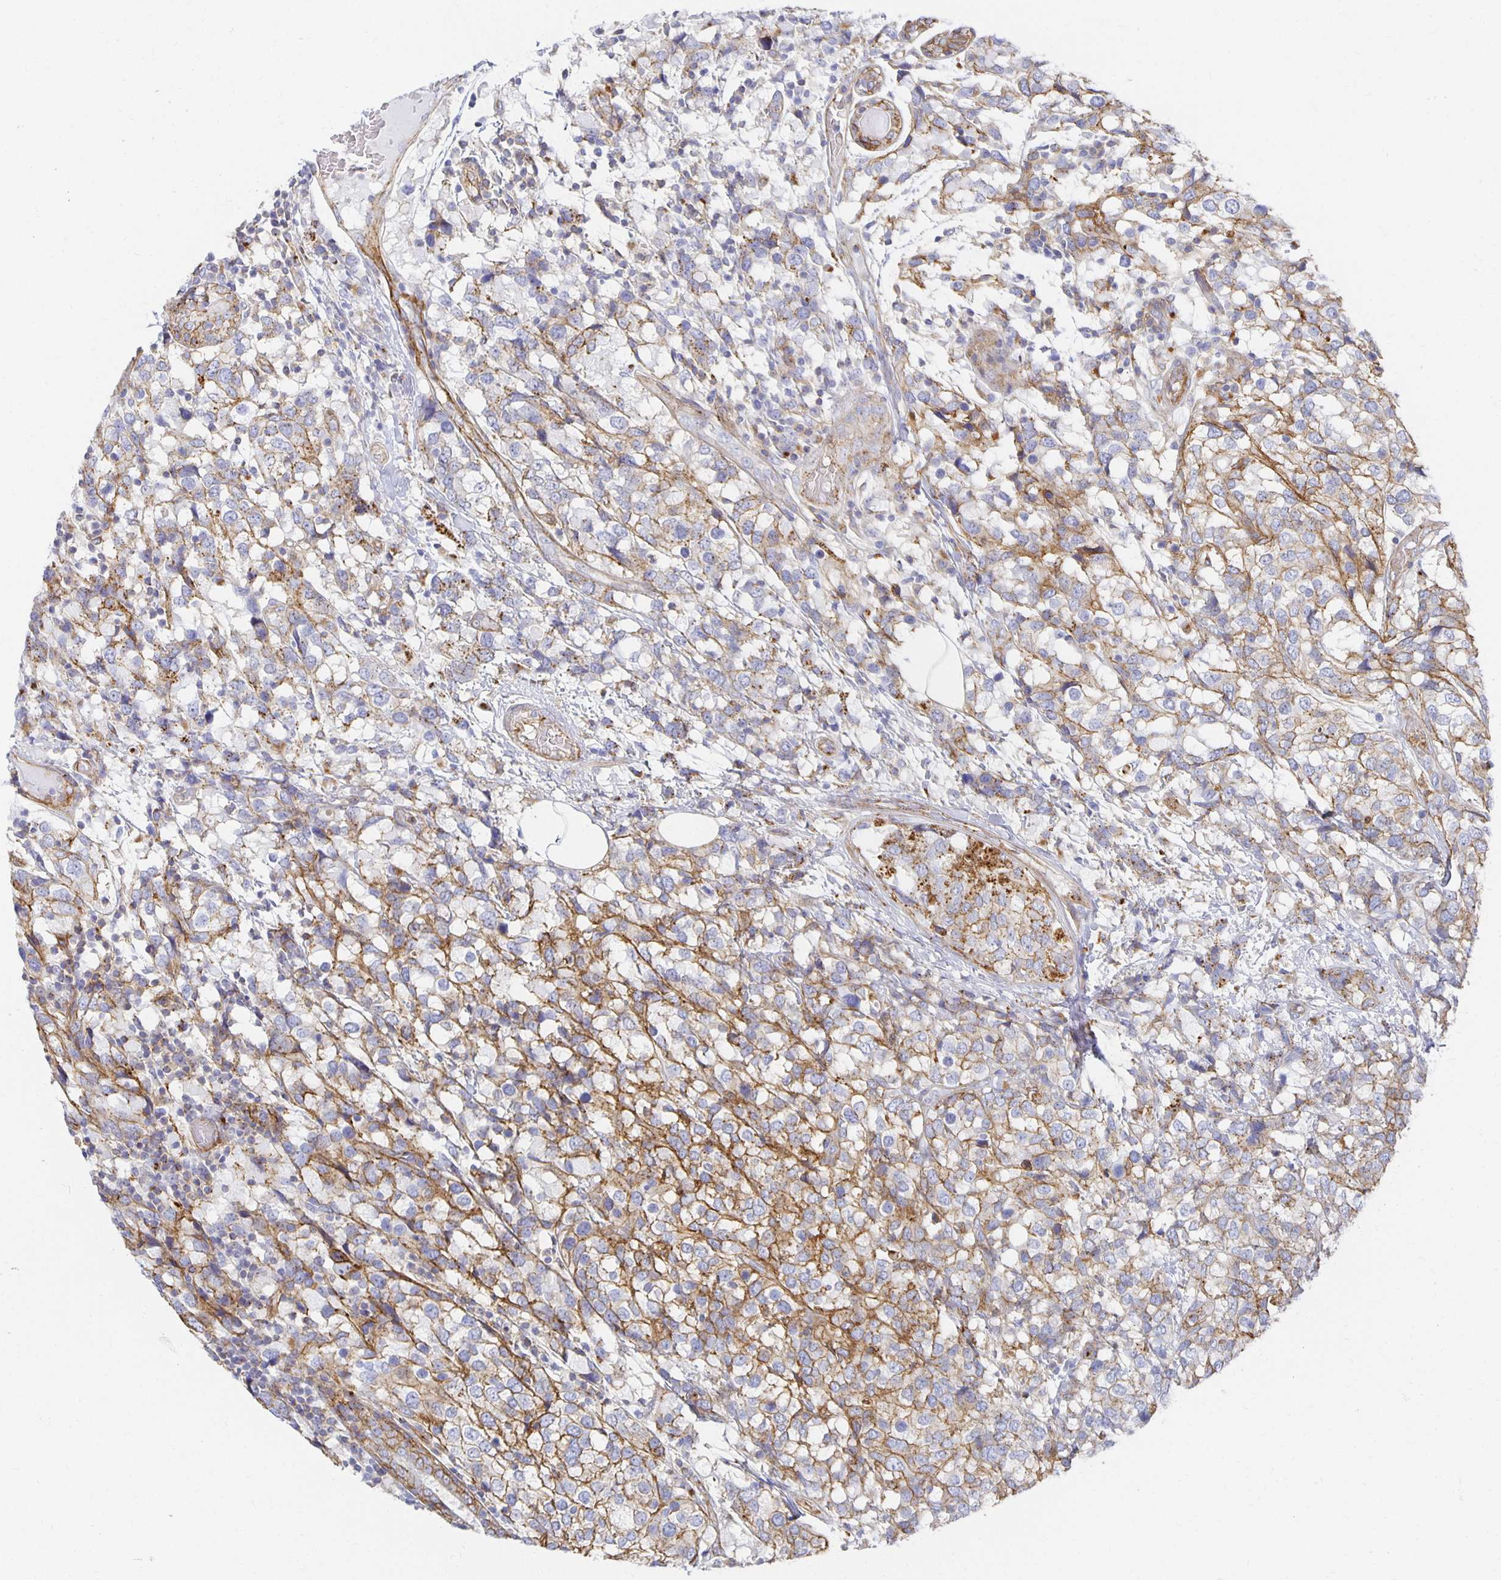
{"staining": {"intensity": "moderate", "quantity": "25%-75%", "location": "cytoplasmic/membranous"}, "tissue": "breast cancer", "cell_type": "Tumor cells", "image_type": "cancer", "snomed": [{"axis": "morphology", "description": "Lobular carcinoma"}, {"axis": "topography", "description": "Breast"}], "caption": "High-power microscopy captured an immunohistochemistry micrograph of breast cancer, revealing moderate cytoplasmic/membranous positivity in about 25%-75% of tumor cells.", "gene": "TAAR1", "patient": {"sex": "female", "age": 59}}